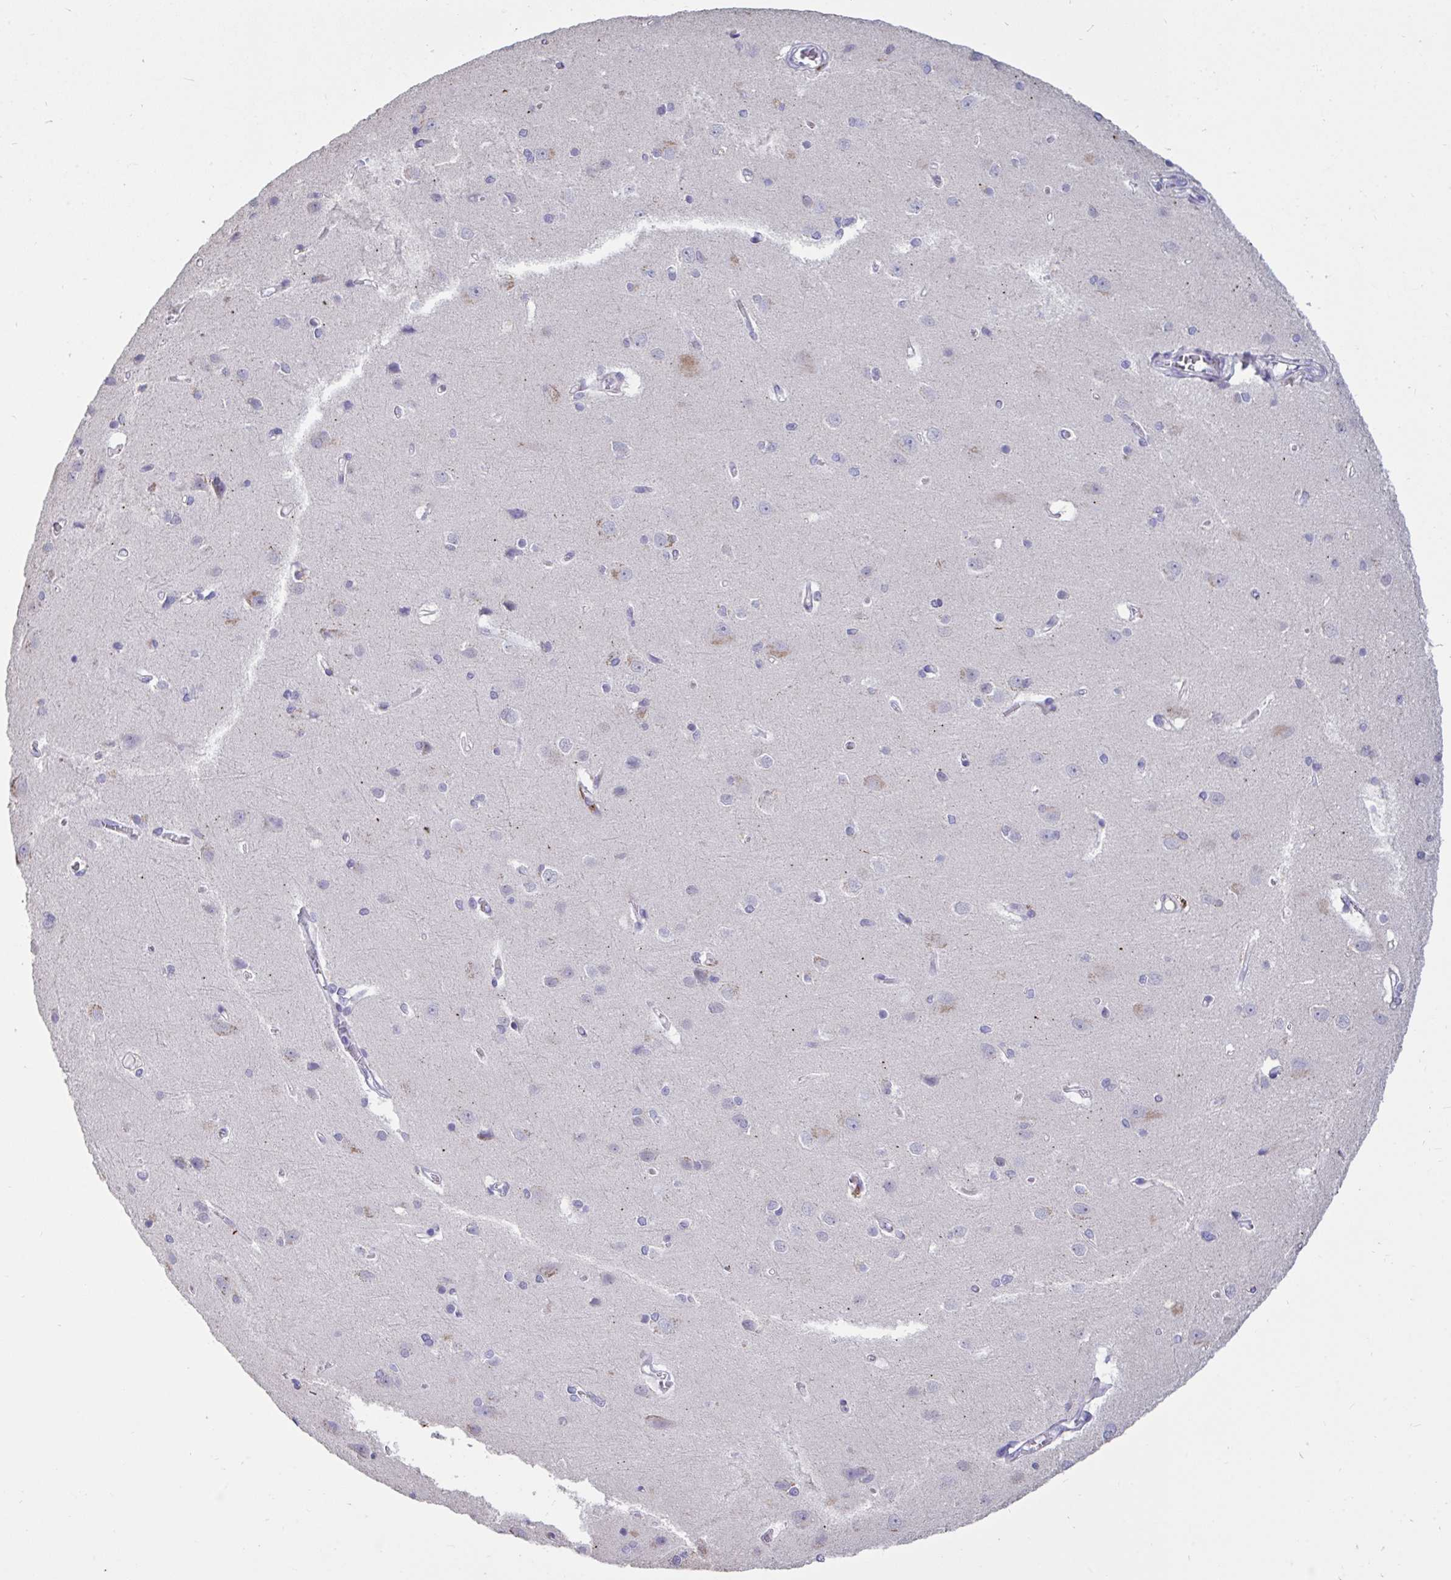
{"staining": {"intensity": "negative", "quantity": "none", "location": "none"}, "tissue": "cerebral cortex", "cell_type": "Endothelial cells", "image_type": "normal", "snomed": [{"axis": "morphology", "description": "Normal tissue, NOS"}, {"axis": "topography", "description": "Cerebral cortex"}], "caption": "This is a histopathology image of immunohistochemistry staining of unremarkable cerebral cortex, which shows no expression in endothelial cells.", "gene": "DDX39A", "patient": {"sex": "male", "age": 37}}